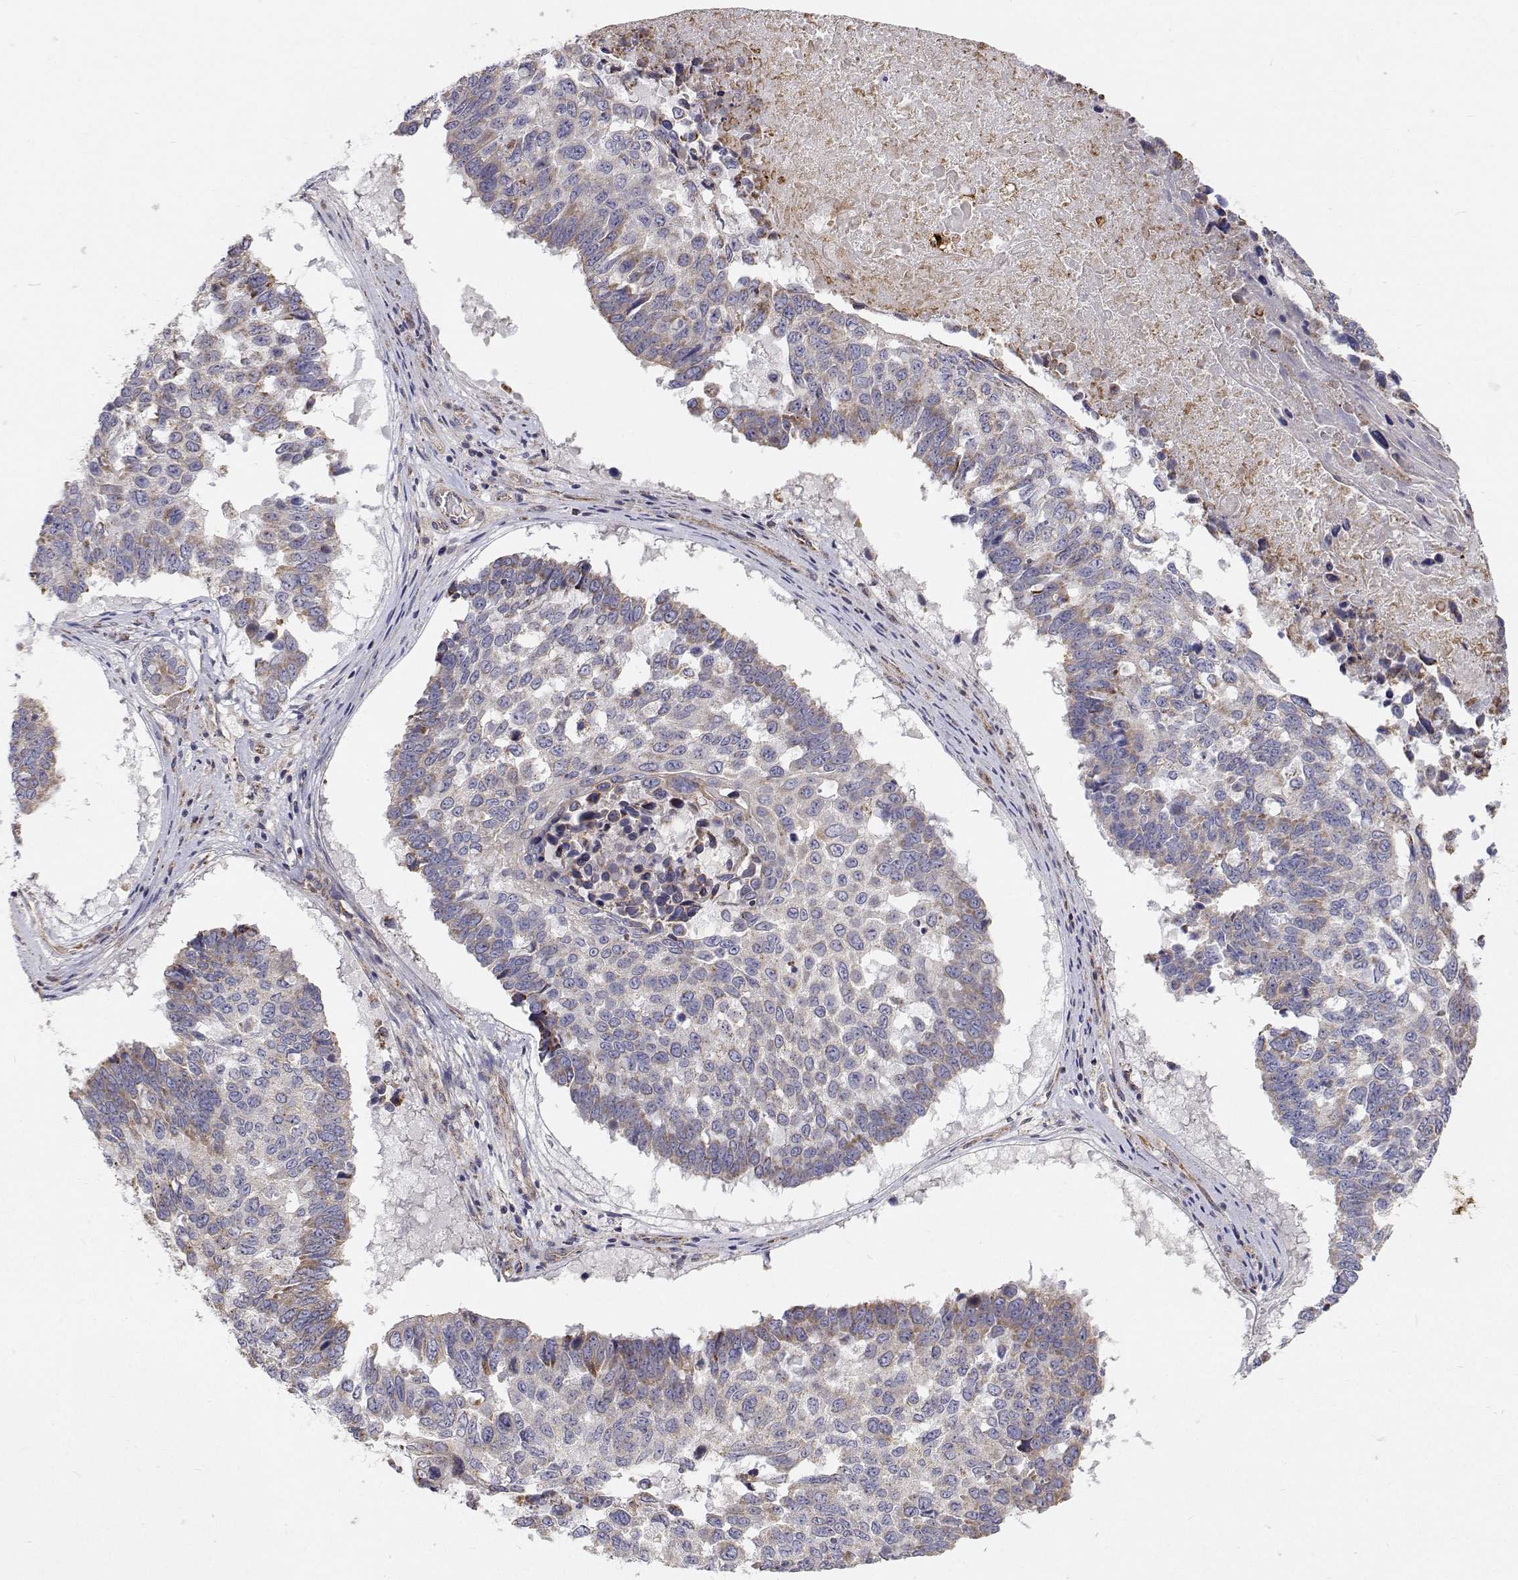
{"staining": {"intensity": "weak", "quantity": "<25%", "location": "cytoplasmic/membranous"}, "tissue": "lung cancer", "cell_type": "Tumor cells", "image_type": "cancer", "snomed": [{"axis": "morphology", "description": "Squamous cell carcinoma, NOS"}, {"axis": "topography", "description": "Lung"}], "caption": "Tumor cells are negative for brown protein staining in lung squamous cell carcinoma.", "gene": "SPICE1", "patient": {"sex": "male", "age": 73}}